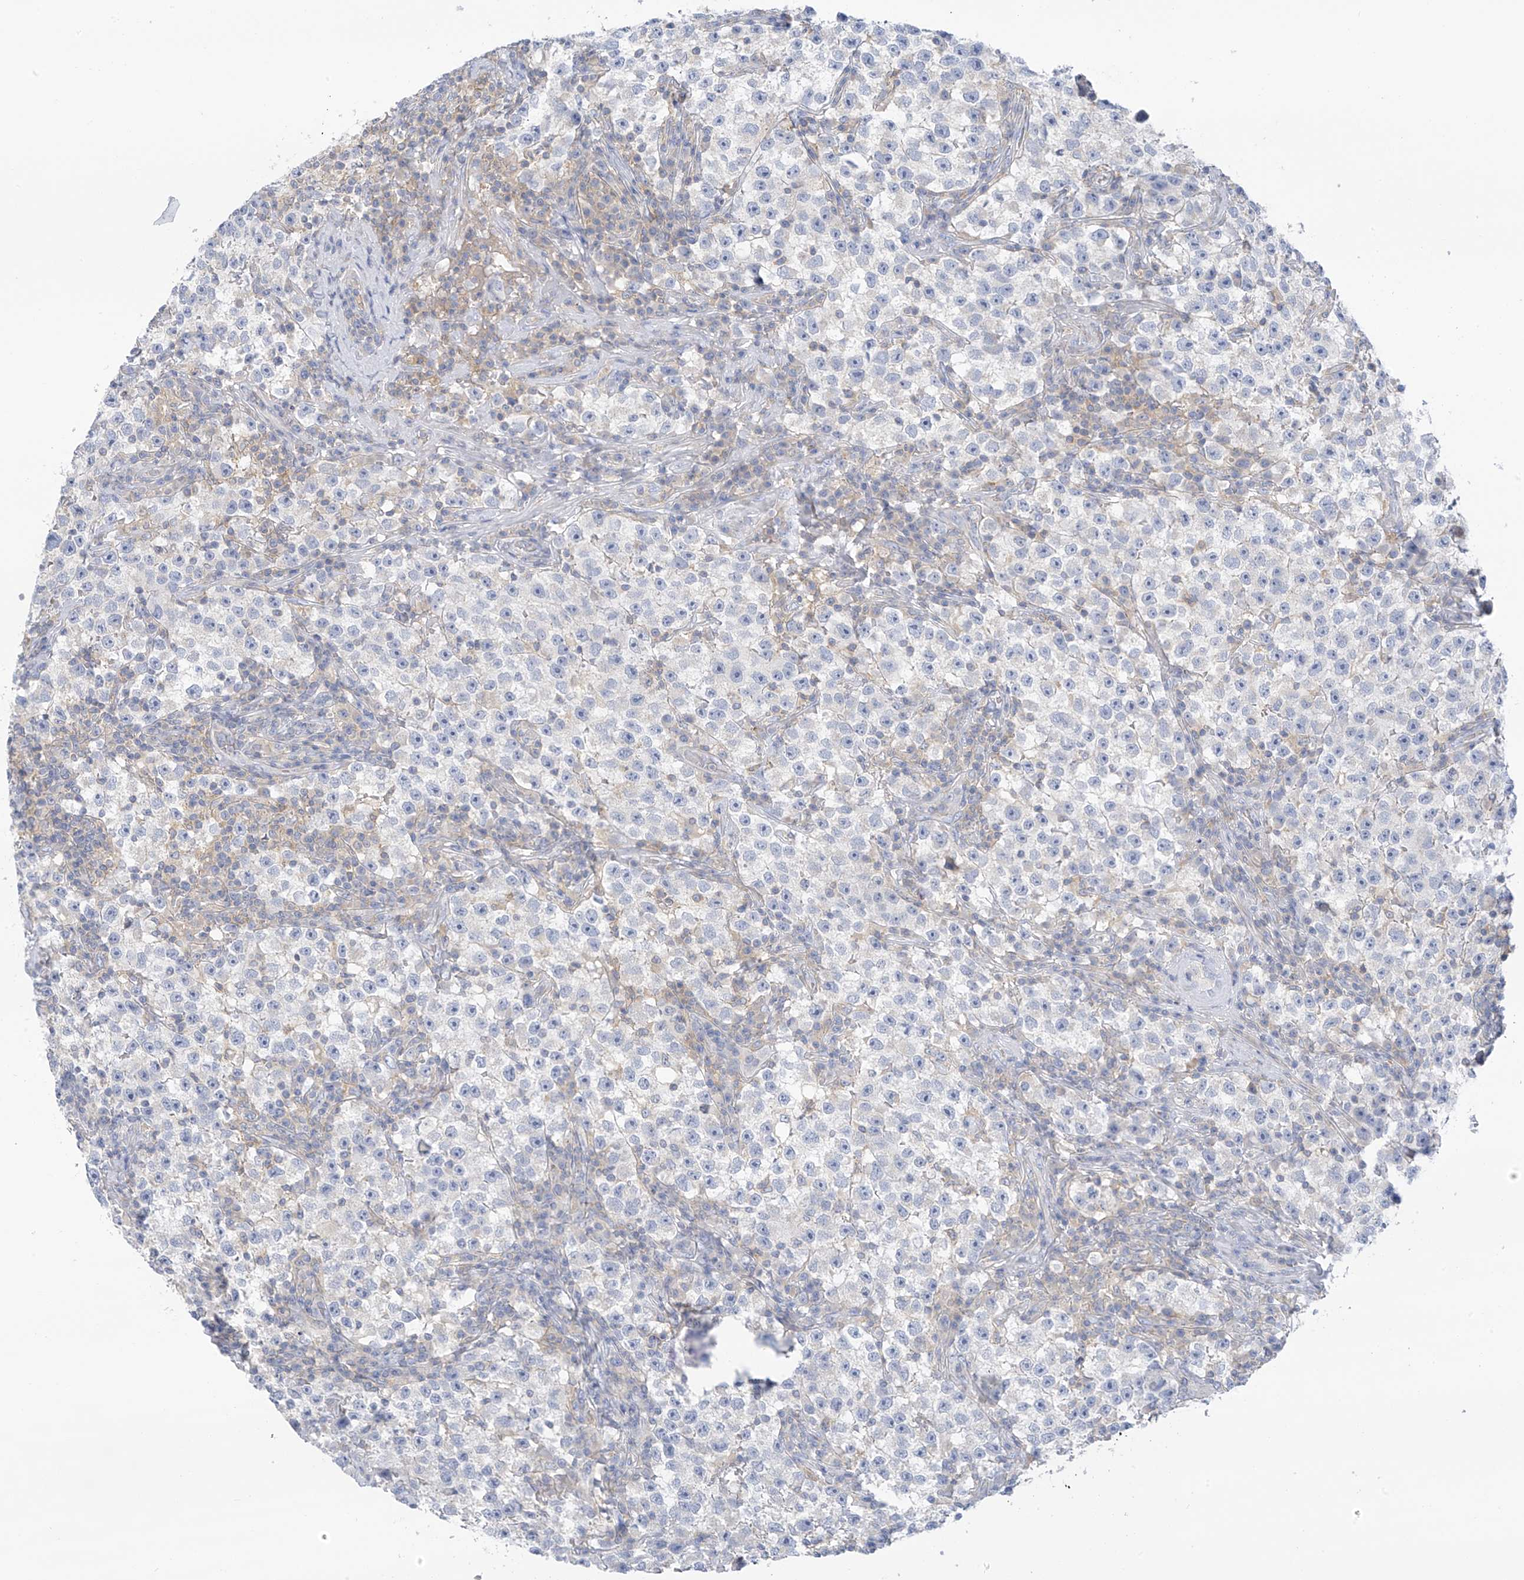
{"staining": {"intensity": "negative", "quantity": "none", "location": "none"}, "tissue": "testis cancer", "cell_type": "Tumor cells", "image_type": "cancer", "snomed": [{"axis": "morphology", "description": "Seminoma, NOS"}, {"axis": "topography", "description": "Testis"}], "caption": "Protein analysis of testis seminoma shows no significant staining in tumor cells.", "gene": "SLC6A12", "patient": {"sex": "male", "age": 22}}